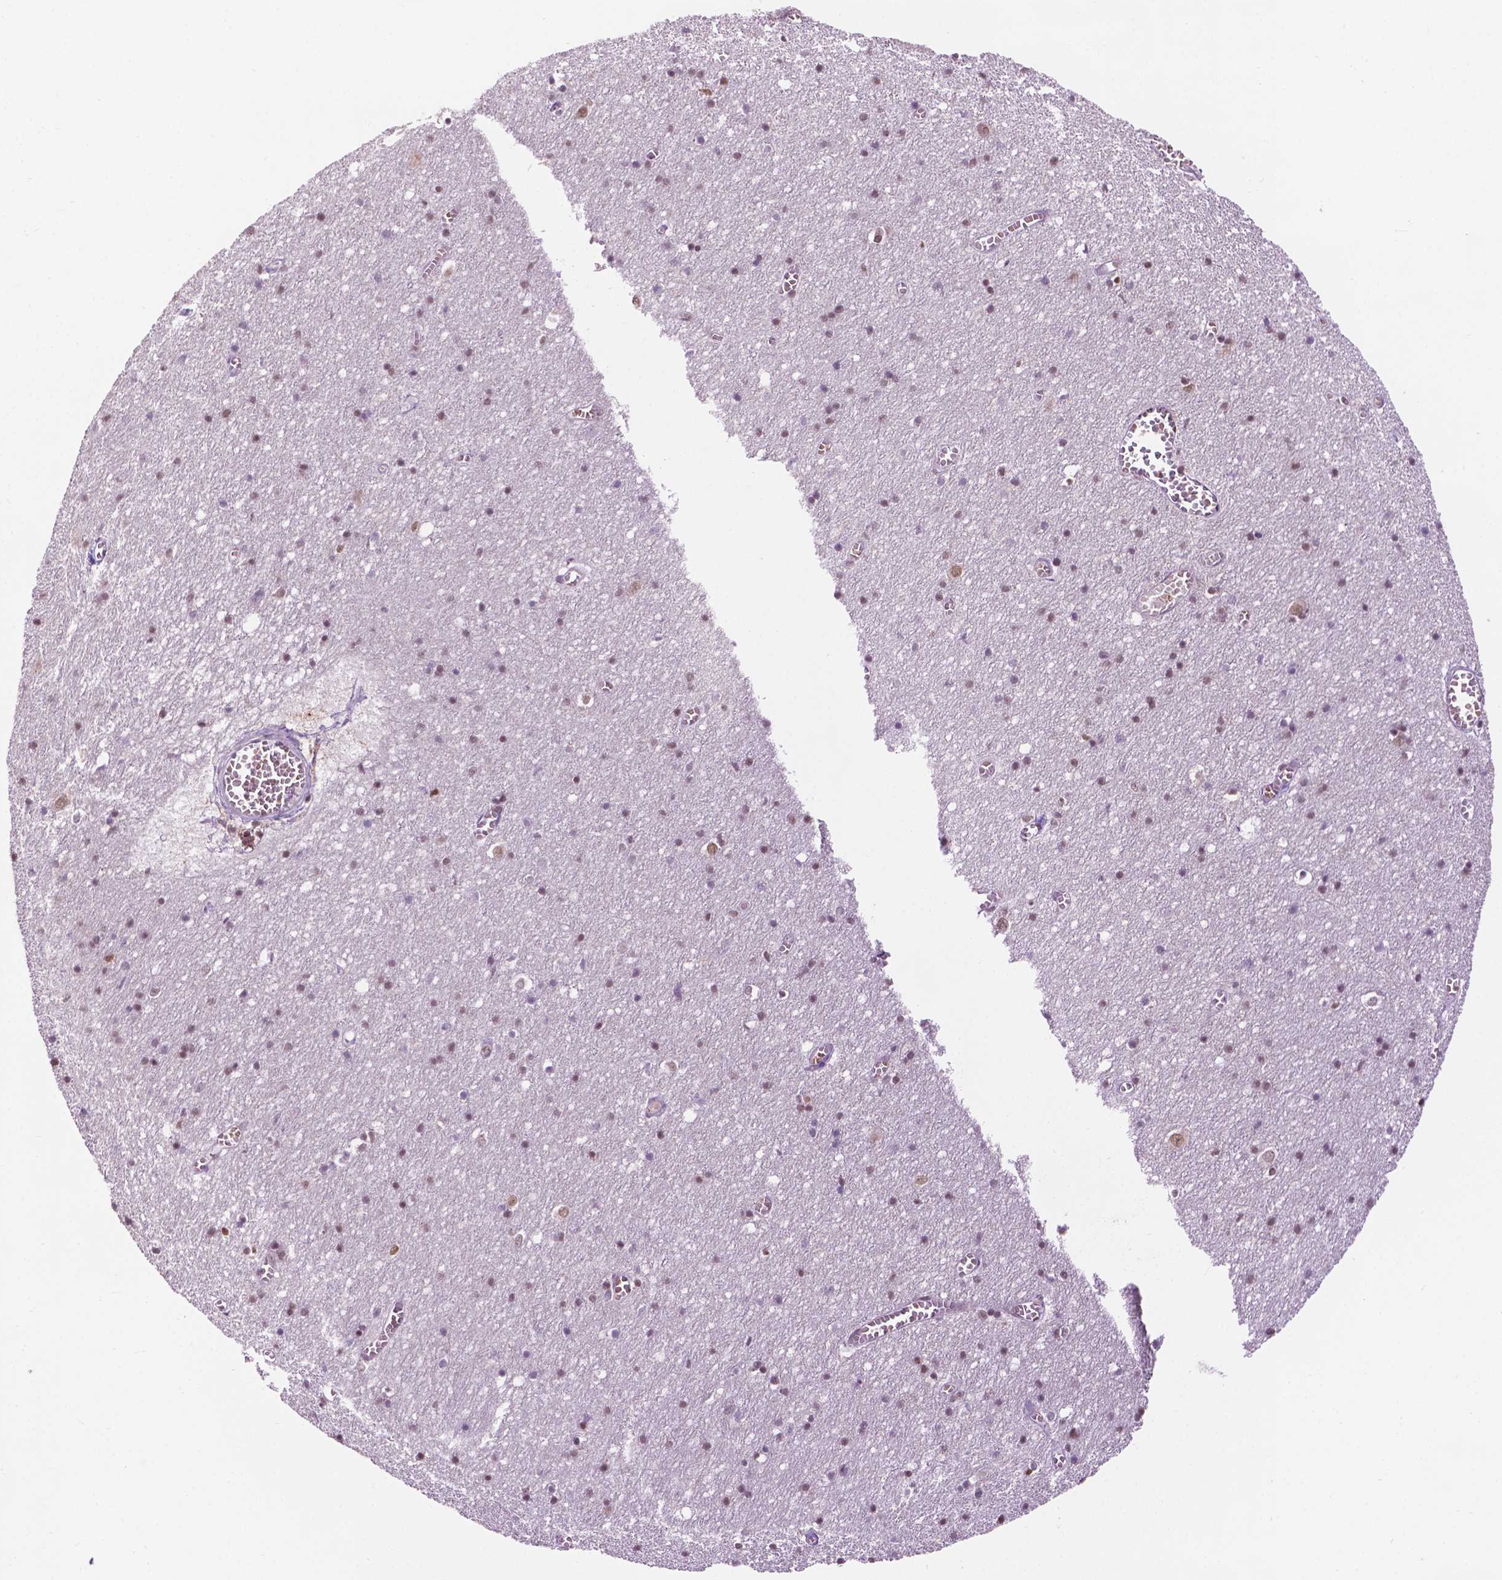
{"staining": {"intensity": "weak", "quantity": "25%-75%", "location": "nuclear"}, "tissue": "cerebral cortex", "cell_type": "Endothelial cells", "image_type": "normal", "snomed": [{"axis": "morphology", "description": "Normal tissue, NOS"}, {"axis": "topography", "description": "Cerebral cortex"}], "caption": "Immunohistochemical staining of normal human cerebral cortex shows weak nuclear protein staining in approximately 25%-75% of endothelial cells.", "gene": "UBQLN4", "patient": {"sex": "male", "age": 70}}